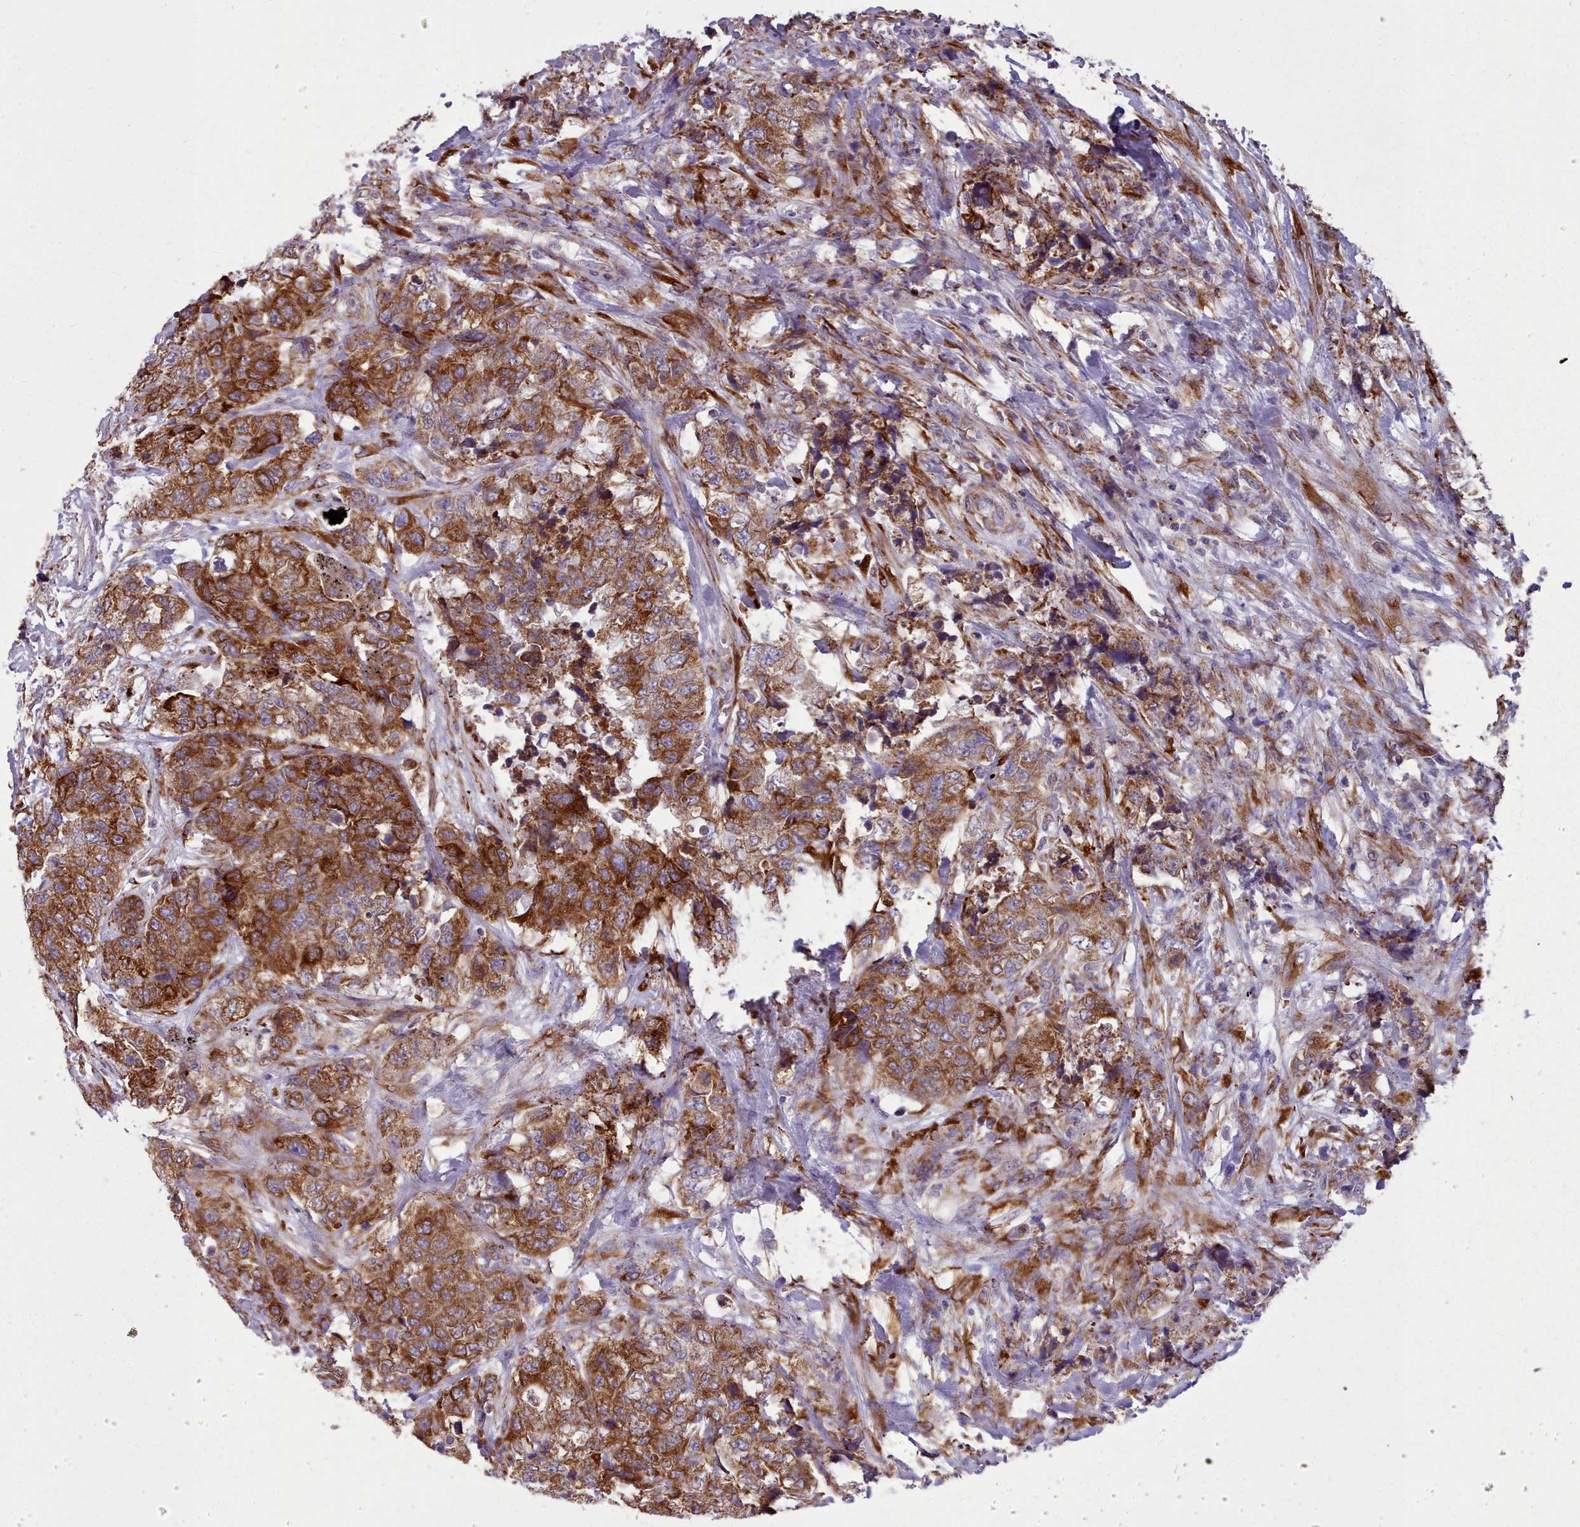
{"staining": {"intensity": "strong", "quantity": ">75%", "location": "cytoplasmic/membranous"}, "tissue": "urothelial cancer", "cell_type": "Tumor cells", "image_type": "cancer", "snomed": [{"axis": "morphology", "description": "Urothelial carcinoma, High grade"}, {"axis": "topography", "description": "Urinary bladder"}], "caption": "Human urothelial cancer stained for a protein (brown) displays strong cytoplasmic/membranous positive positivity in approximately >75% of tumor cells.", "gene": "FKBP10", "patient": {"sex": "female", "age": 78}}